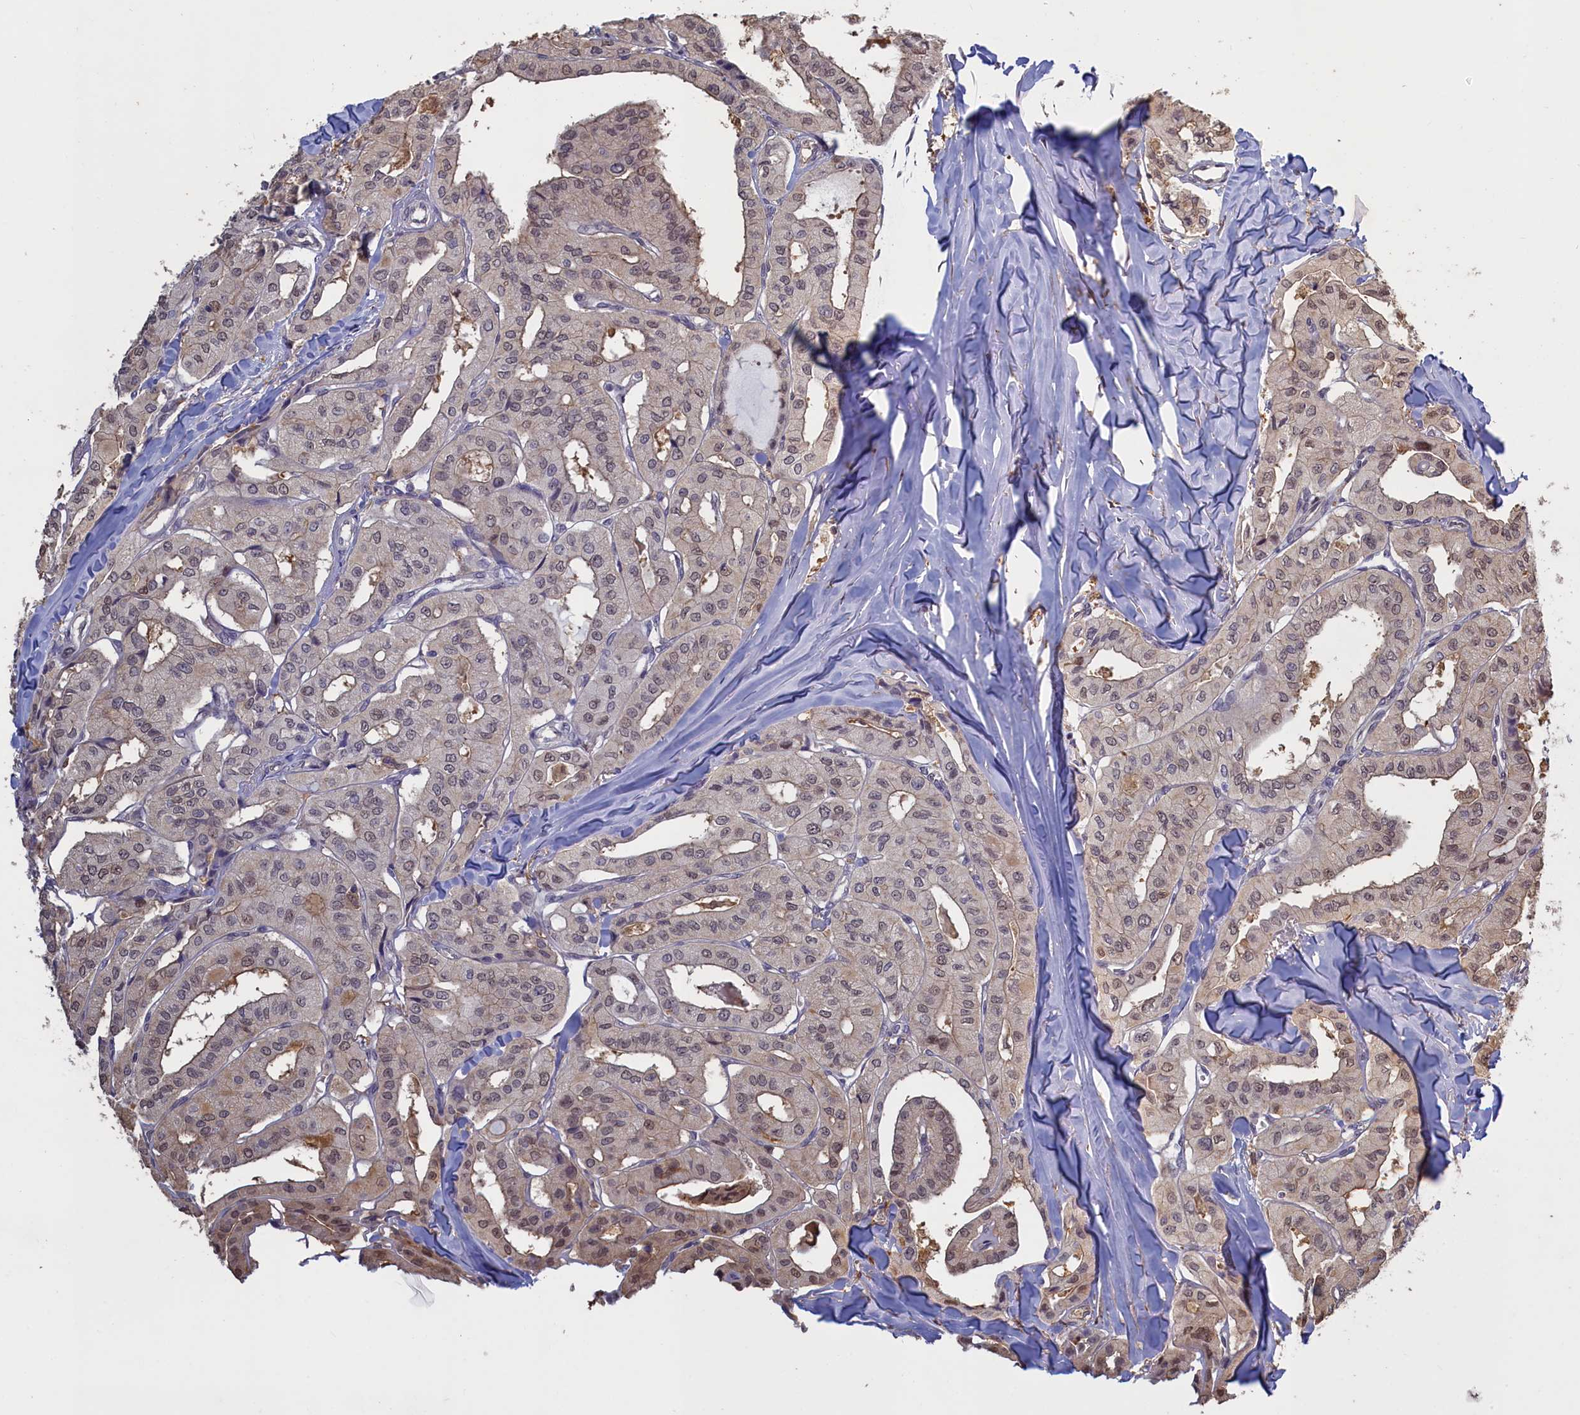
{"staining": {"intensity": "weak", "quantity": "25%-75%", "location": "nuclear"}, "tissue": "thyroid cancer", "cell_type": "Tumor cells", "image_type": "cancer", "snomed": [{"axis": "morphology", "description": "Papillary adenocarcinoma, NOS"}, {"axis": "topography", "description": "Thyroid gland"}], "caption": "Weak nuclear positivity is appreciated in approximately 25%-75% of tumor cells in thyroid papillary adenocarcinoma.", "gene": "UCHL3", "patient": {"sex": "female", "age": 59}}